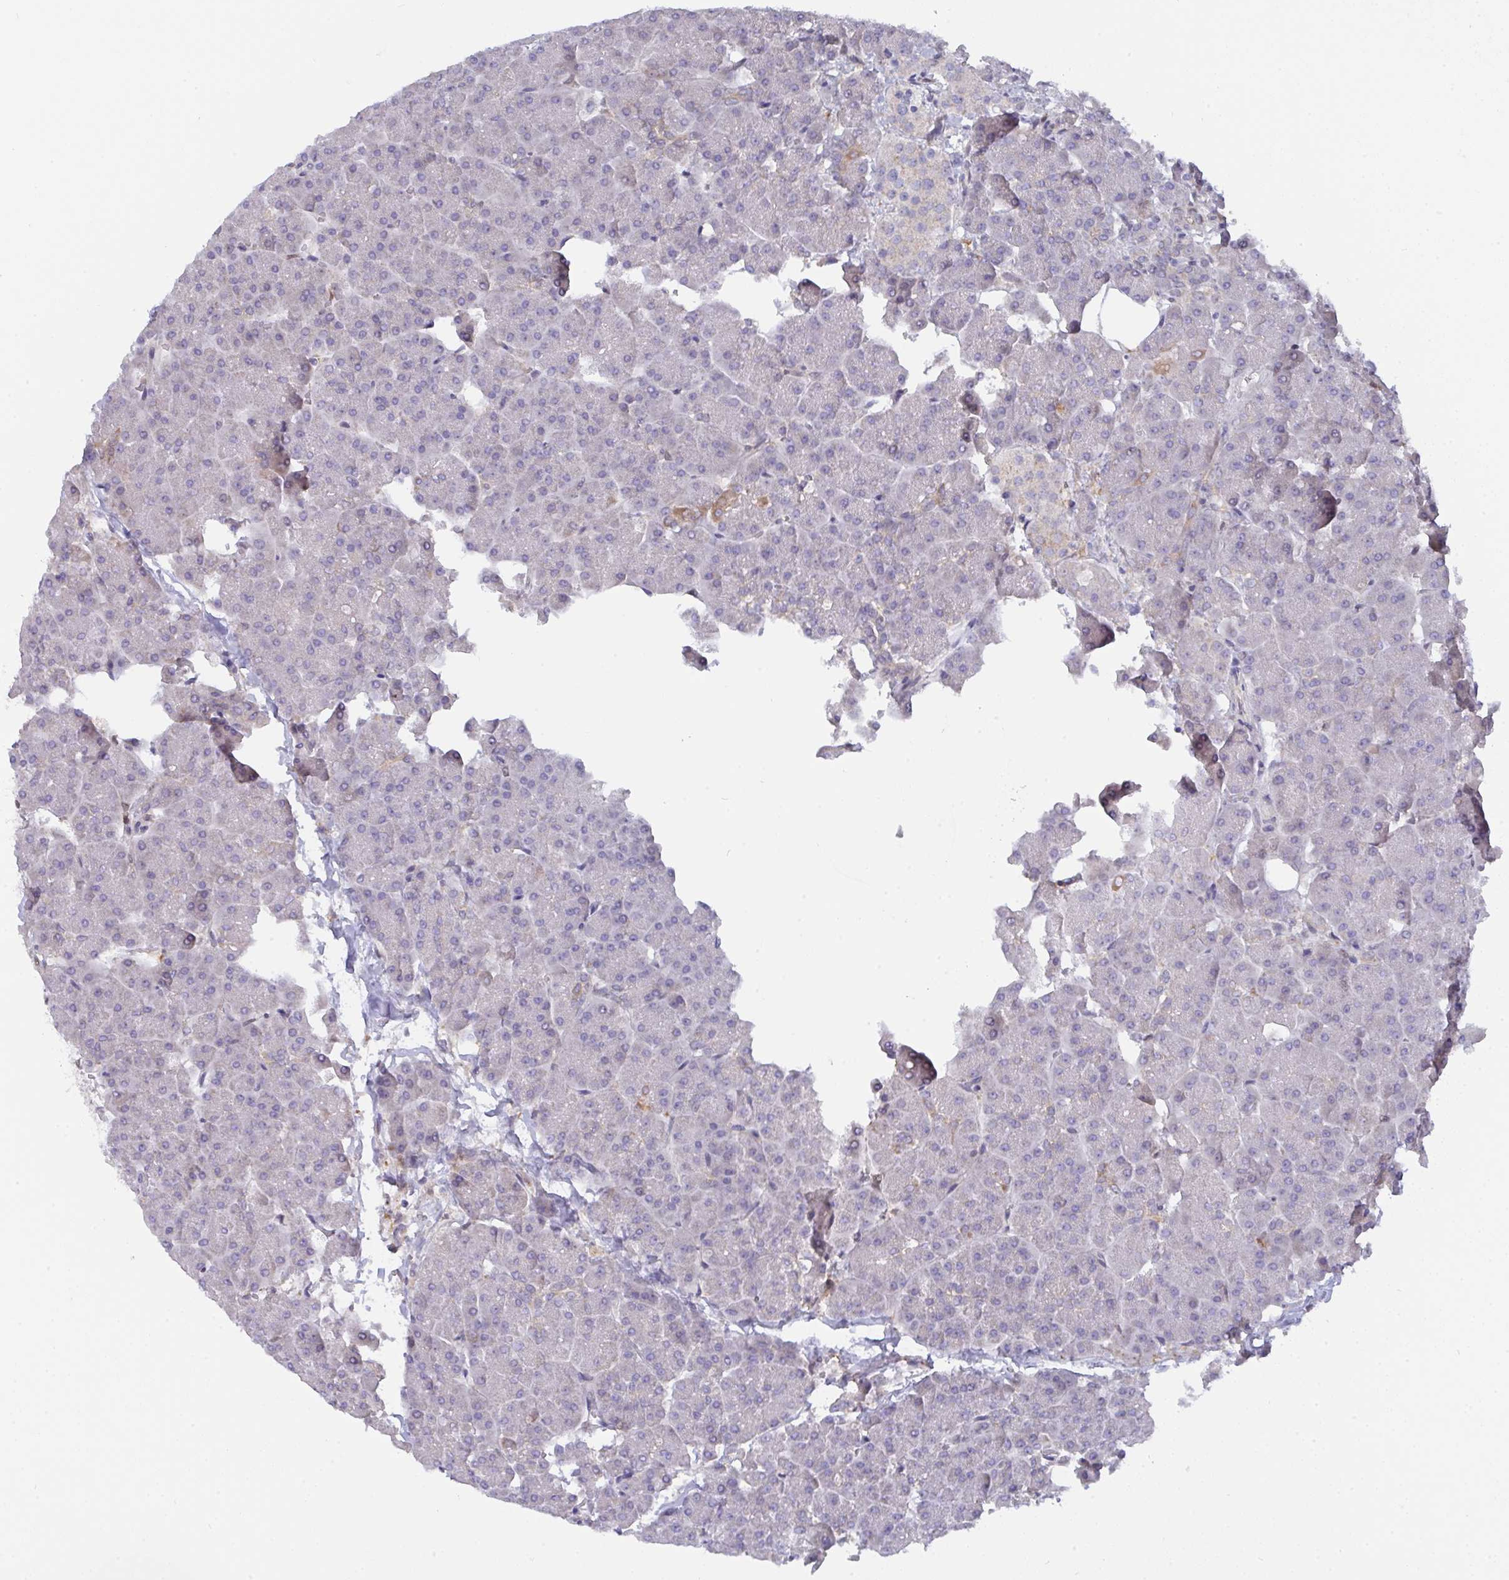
{"staining": {"intensity": "negative", "quantity": "none", "location": "none"}, "tissue": "pancreas", "cell_type": "Exocrine glandular cells", "image_type": "normal", "snomed": [{"axis": "morphology", "description": "Normal tissue, NOS"}, {"axis": "topography", "description": "Pancreas"}, {"axis": "topography", "description": "Peripheral nerve tissue"}], "caption": "Immunohistochemical staining of normal pancreas reveals no significant positivity in exocrine glandular cells.", "gene": "L3HYPDH", "patient": {"sex": "male", "age": 54}}